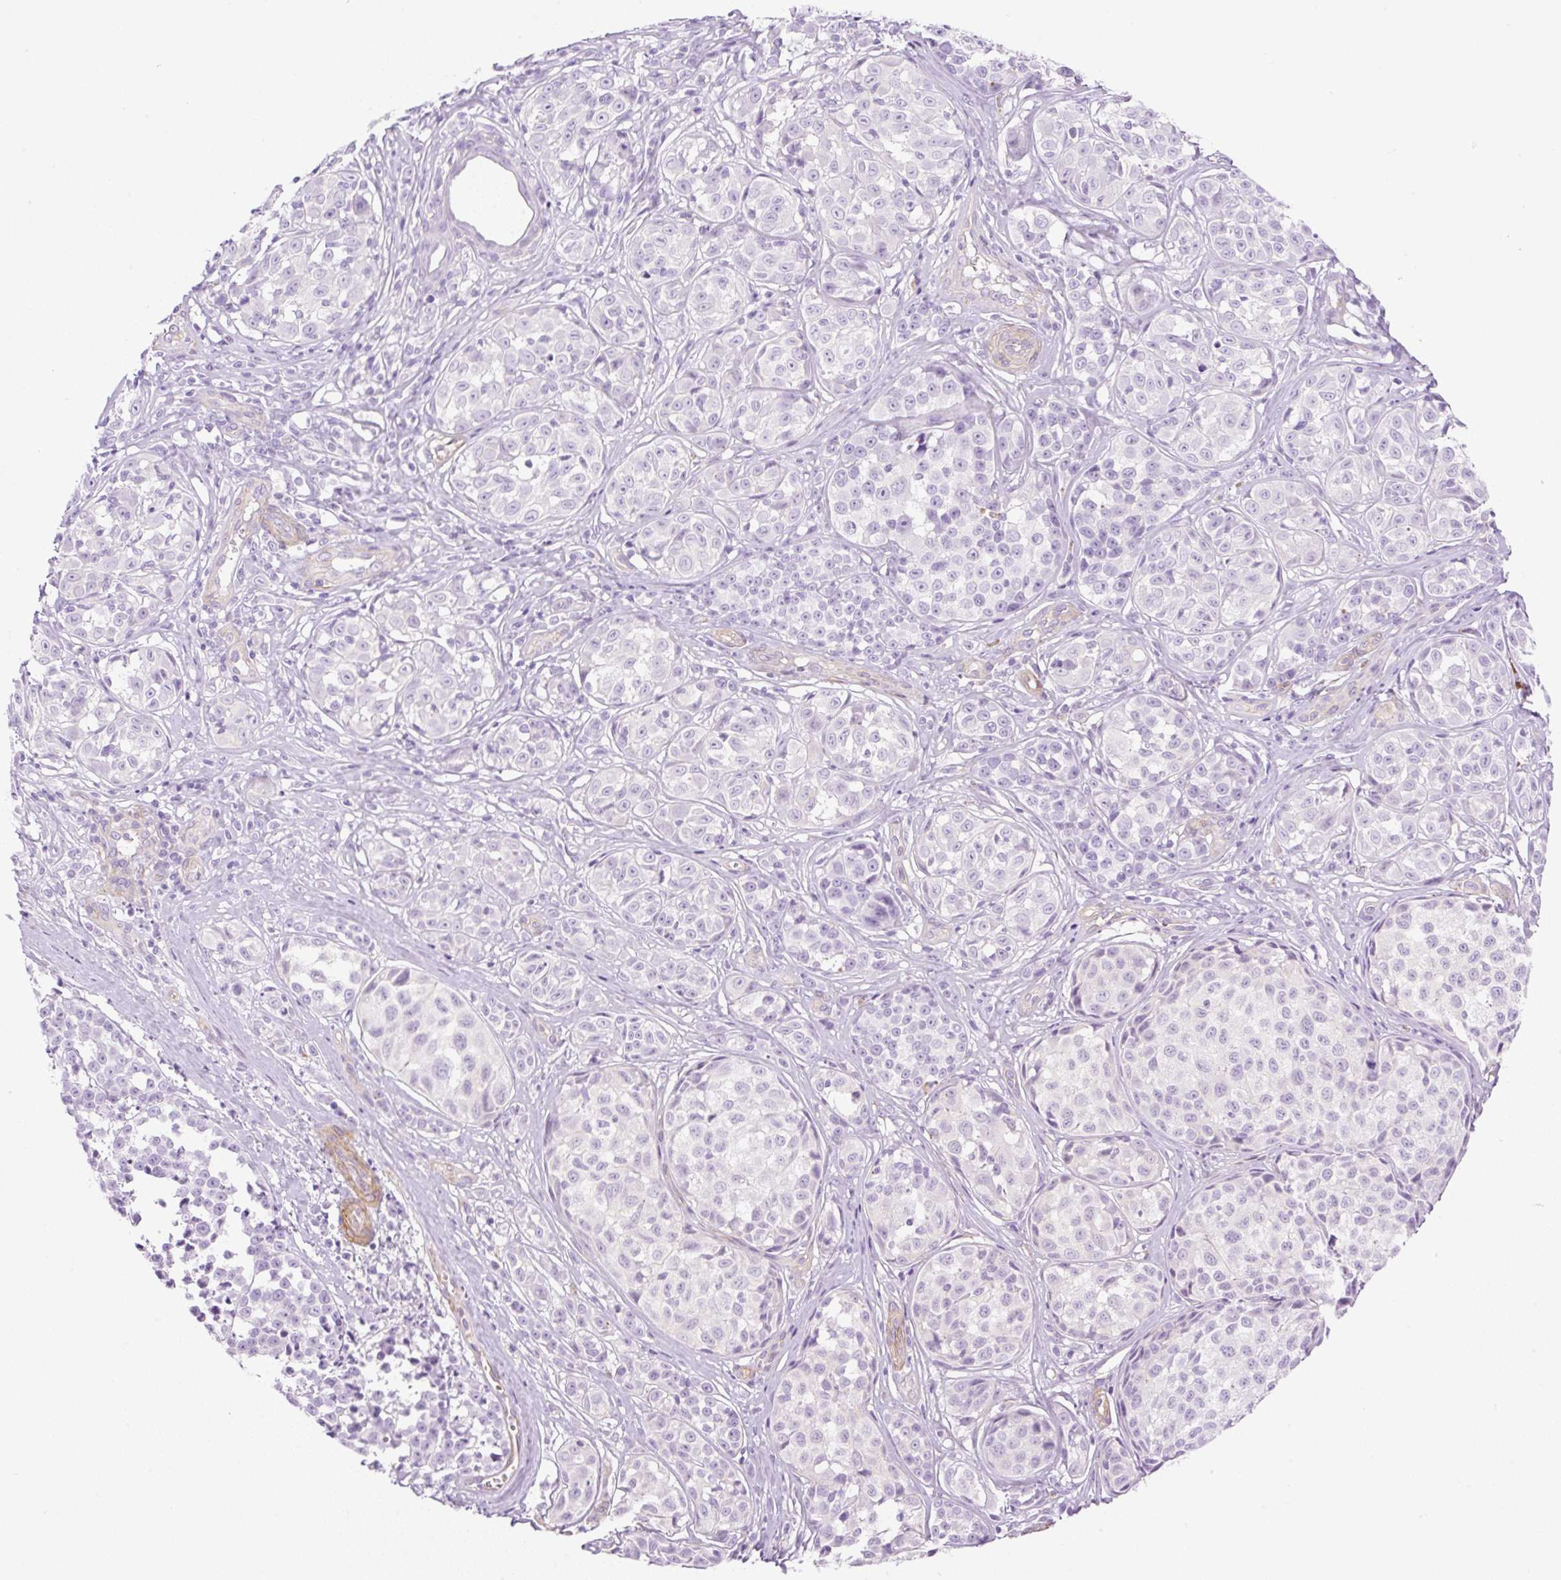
{"staining": {"intensity": "negative", "quantity": "none", "location": "none"}, "tissue": "melanoma", "cell_type": "Tumor cells", "image_type": "cancer", "snomed": [{"axis": "morphology", "description": "Malignant melanoma, NOS"}, {"axis": "topography", "description": "Skin"}], "caption": "DAB (3,3'-diaminobenzidine) immunohistochemical staining of human malignant melanoma exhibits no significant staining in tumor cells.", "gene": "EHD3", "patient": {"sex": "female", "age": 35}}